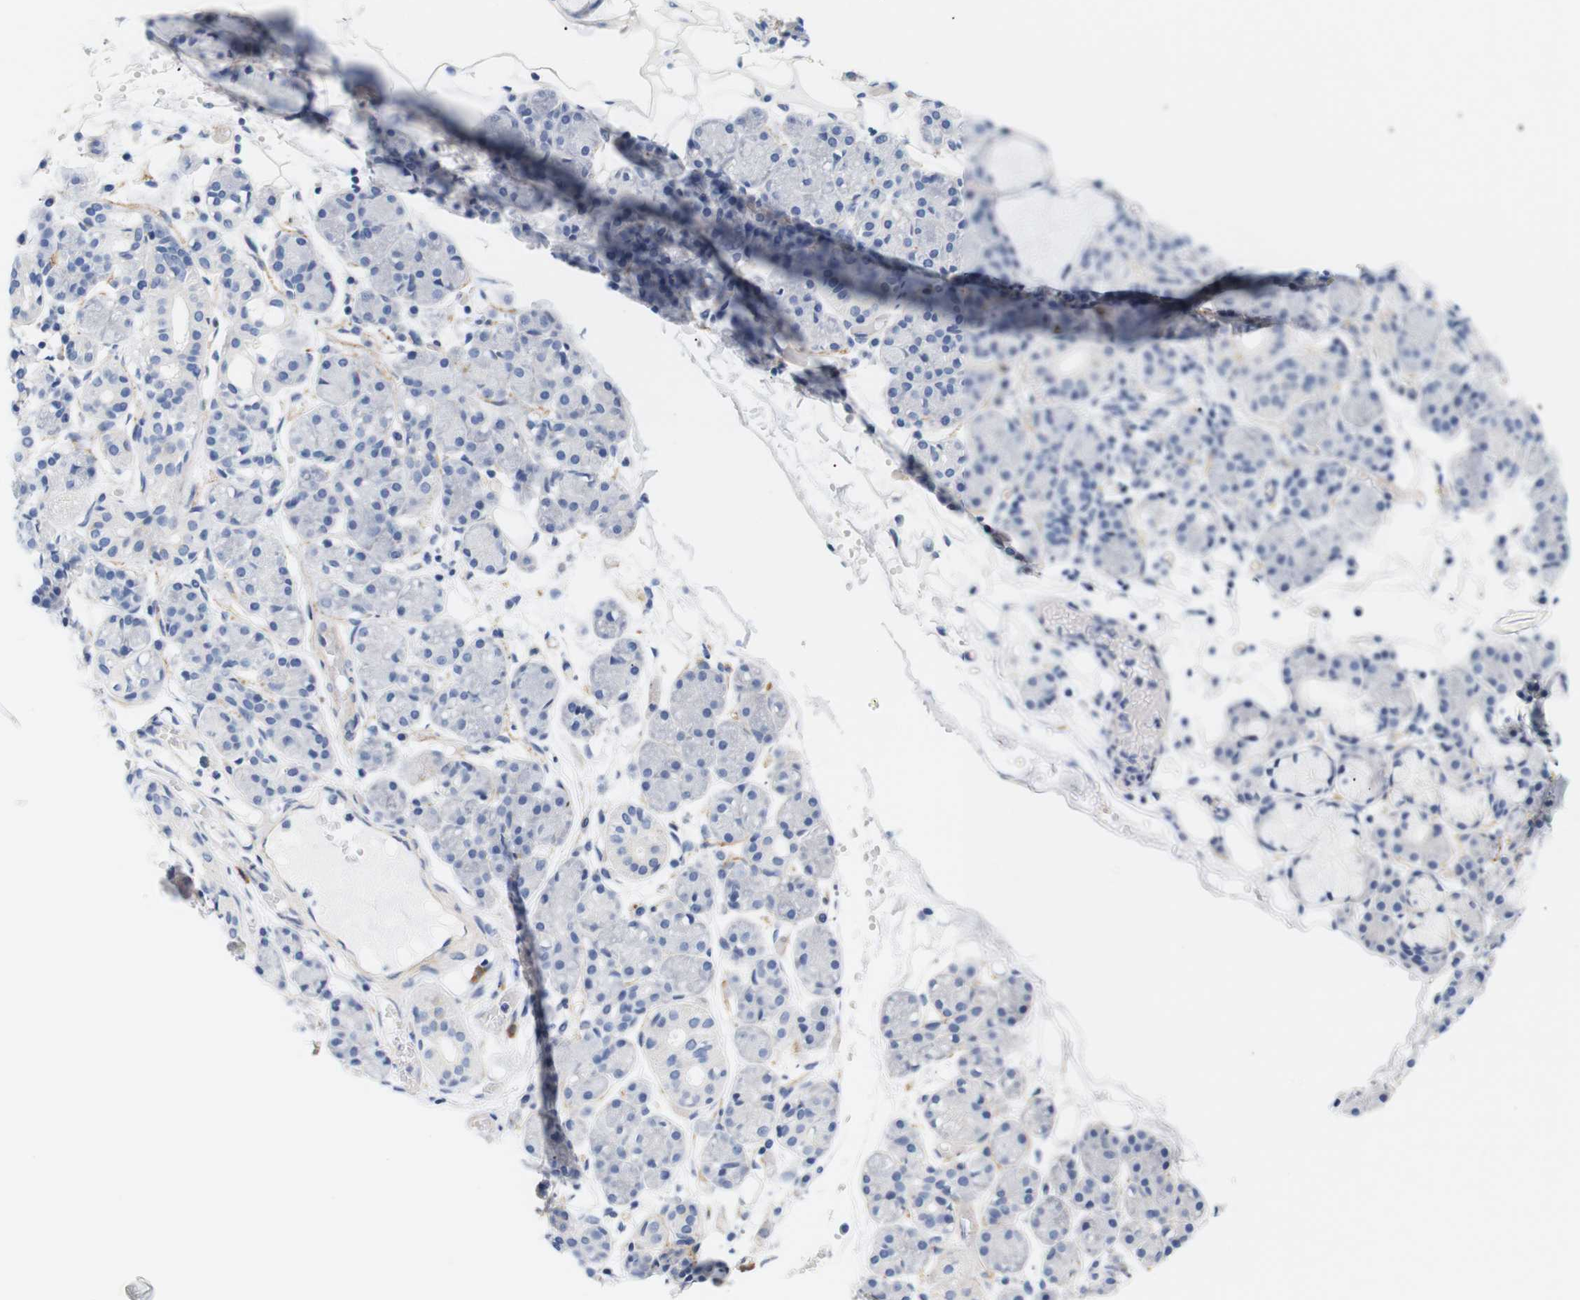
{"staining": {"intensity": "negative", "quantity": "none", "location": "none"}, "tissue": "salivary gland", "cell_type": "Glandular cells", "image_type": "normal", "snomed": [{"axis": "morphology", "description": "Normal tissue, NOS"}, {"axis": "topography", "description": "Salivary gland"}], "caption": "This is an immunohistochemistry histopathology image of normal salivary gland. There is no positivity in glandular cells.", "gene": "STMN3", "patient": {"sex": "male", "age": 62}}